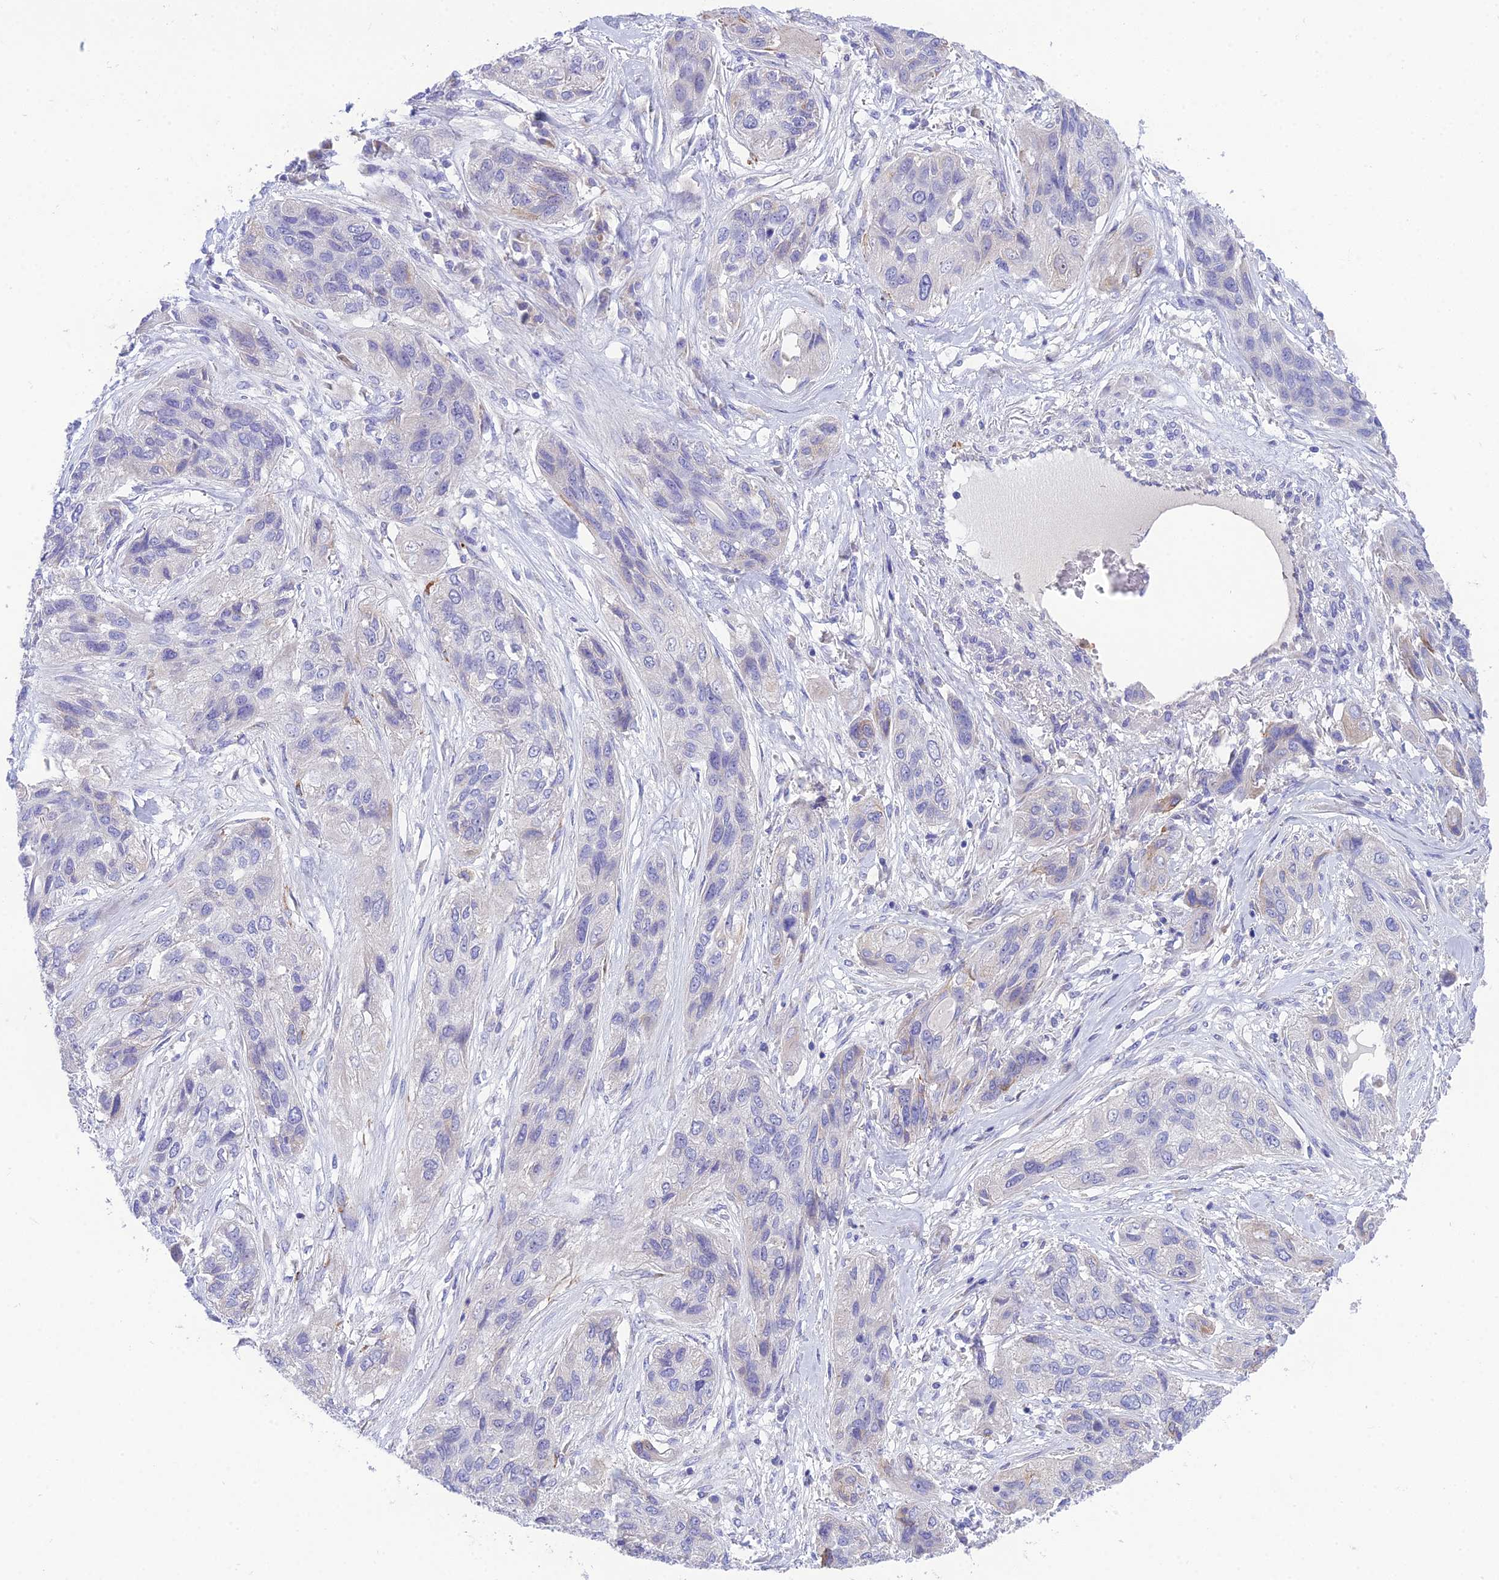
{"staining": {"intensity": "negative", "quantity": "none", "location": "none"}, "tissue": "lung cancer", "cell_type": "Tumor cells", "image_type": "cancer", "snomed": [{"axis": "morphology", "description": "Squamous cell carcinoma, NOS"}, {"axis": "topography", "description": "Lung"}], "caption": "Immunohistochemistry of lung cancer (squamous cell carcinoma) displays no positivity in tumor cells. The staining was performed using DAB (3,3'-diaminobenzidine) to visualize the protein expression in brown, while the nuclei were stained in blue with hematoxylin (Magnification: 20x).", "gene": "KIAA0408", "patient": {"sex": "female", "age": 70}}